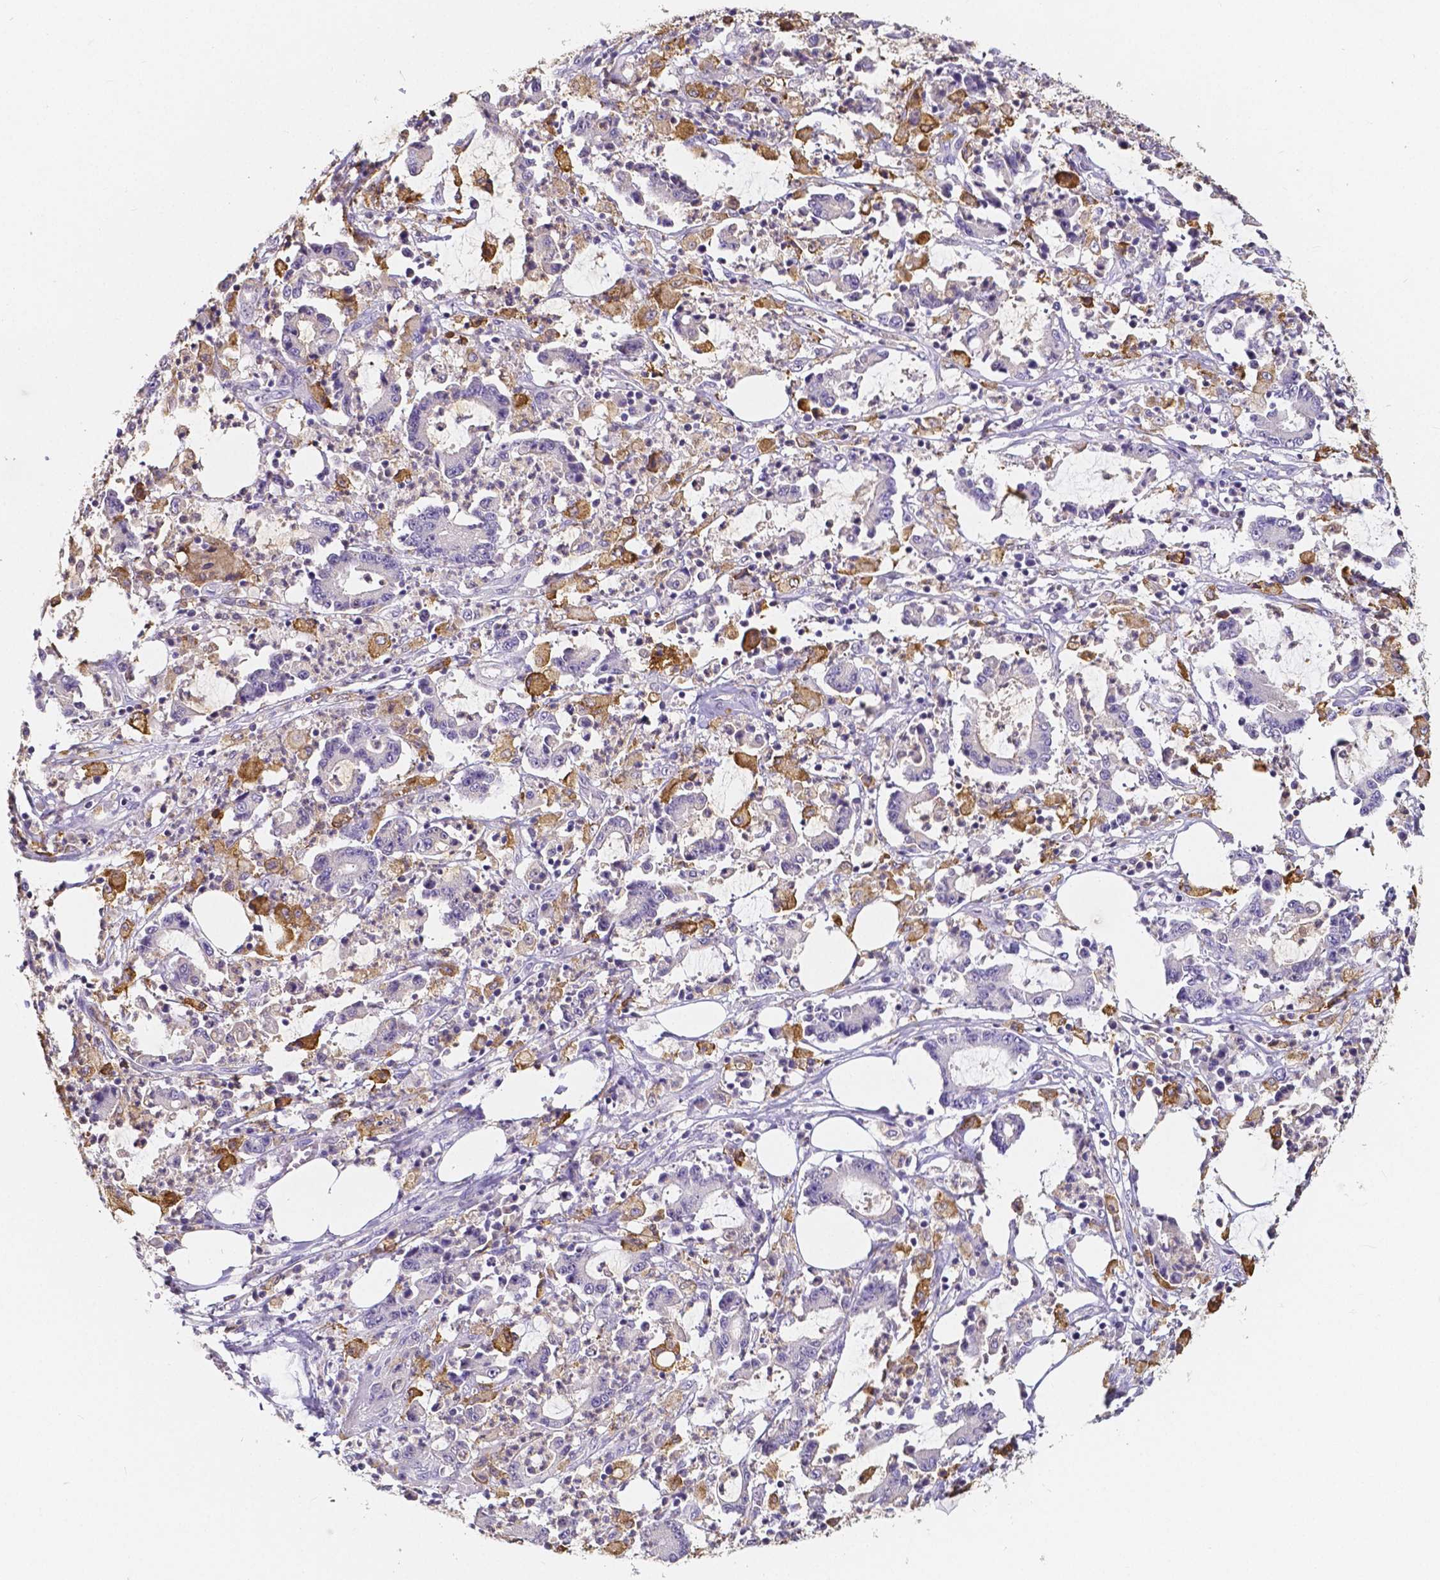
{"staining": {"intensity": "negative", "quantity": "none", "location": "none"}, "tissue": "stomach cancer", "cell_type": "Tumor cells", "image_type": "cancer", "snomed": [{"axis": "morphology", "description": "Adenocarcinoma, NOS"}, {"axis": "topography", "description": "Stomach, upper"}], "caption": "A photomicrograph of human adenocarcinoma (stomach) is negative for staining in tumor cells.", "gene": "ACP5", "patient": {"sex": "male", "age": 68}}